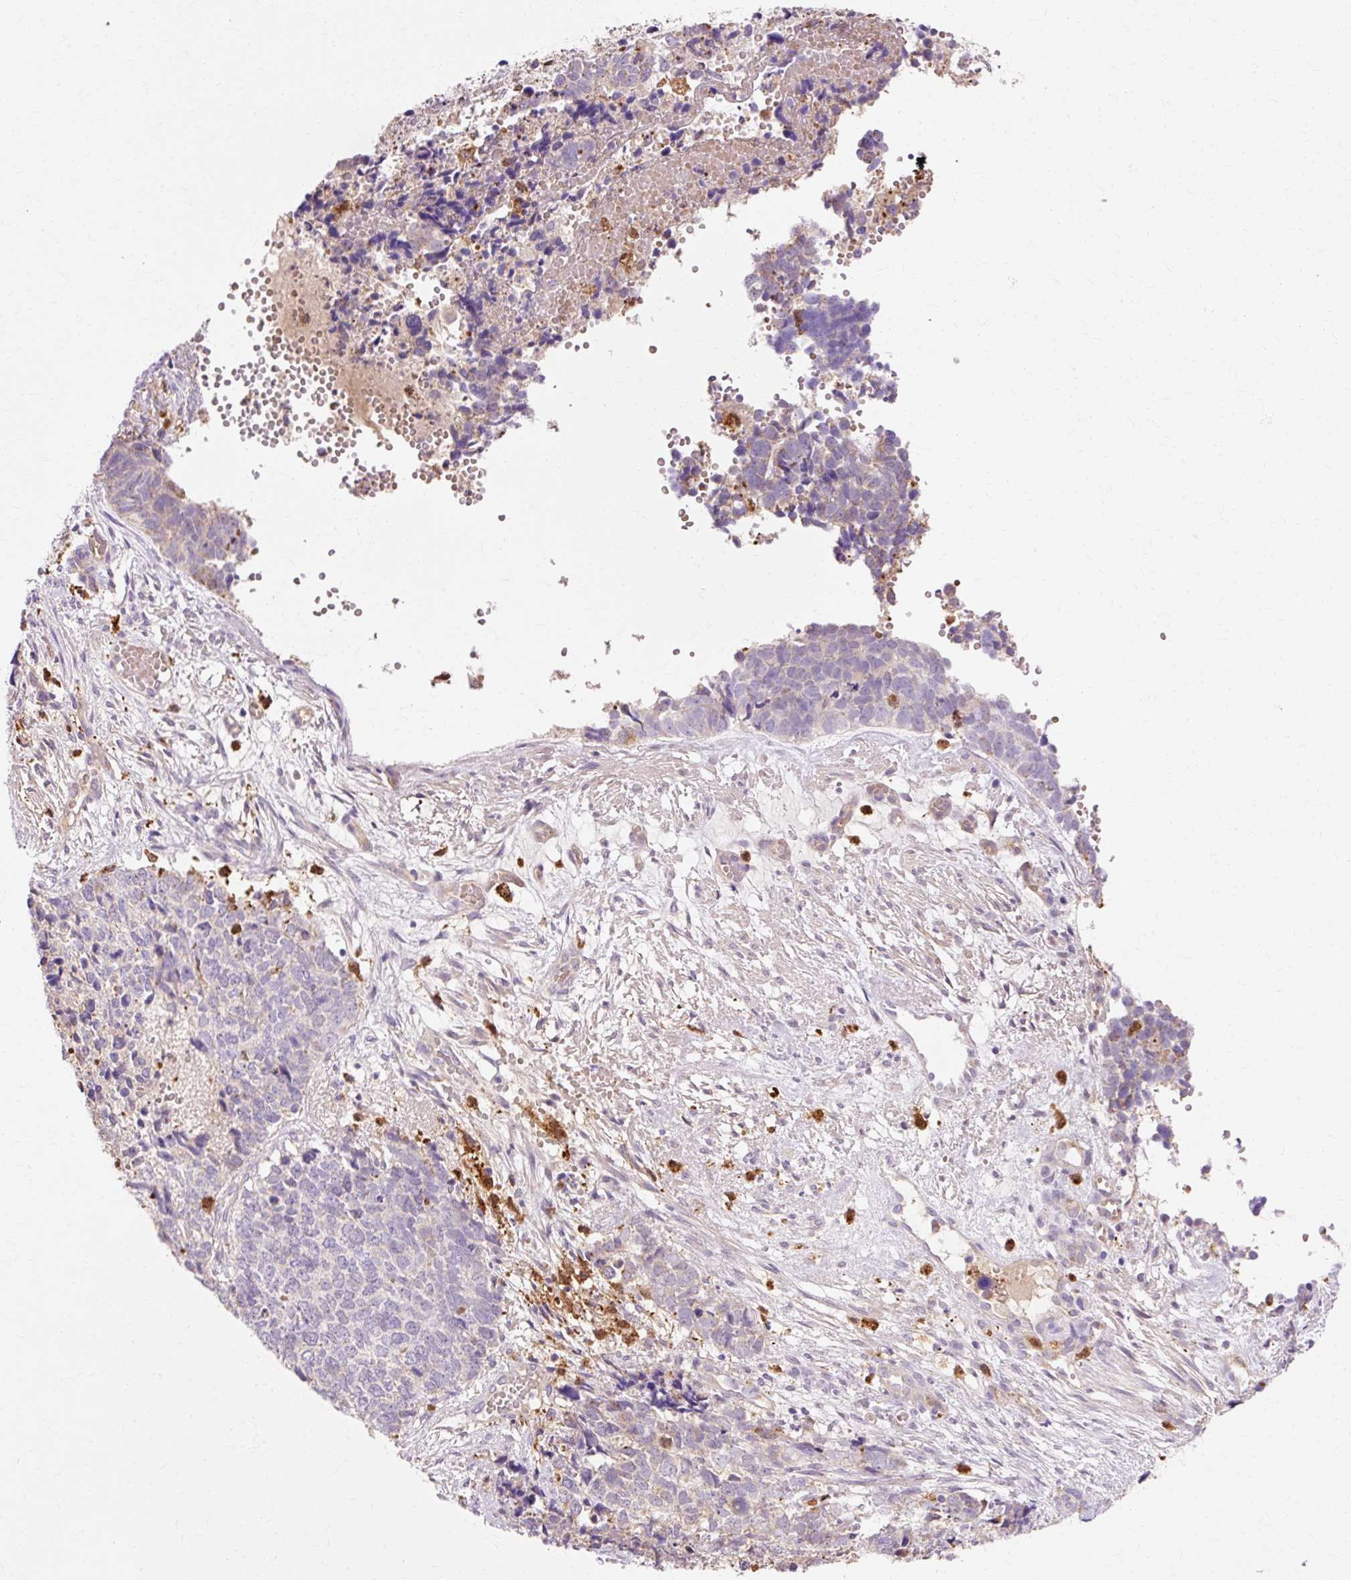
{"staining": {"intensity": "negative", "quantity": "none", "location": "none"}, "tissue": "cervical cancer", "cell_type": "Tumor cells", "image_type": "cancer", "snomed": [{"axis": "morphology", "description": "Squamous cell carcinoma, NOS"}, {"axis": "topography", "description": "Cervix"}], "caption": "High magnification brightfield microscopy of cervical cancer stained with DAB (brown) and counterstained with hematoxylin (blue): tumor cells show no significant expression.", "gene": "GPX1", "patient": {"sex": "female", "age": 63}}